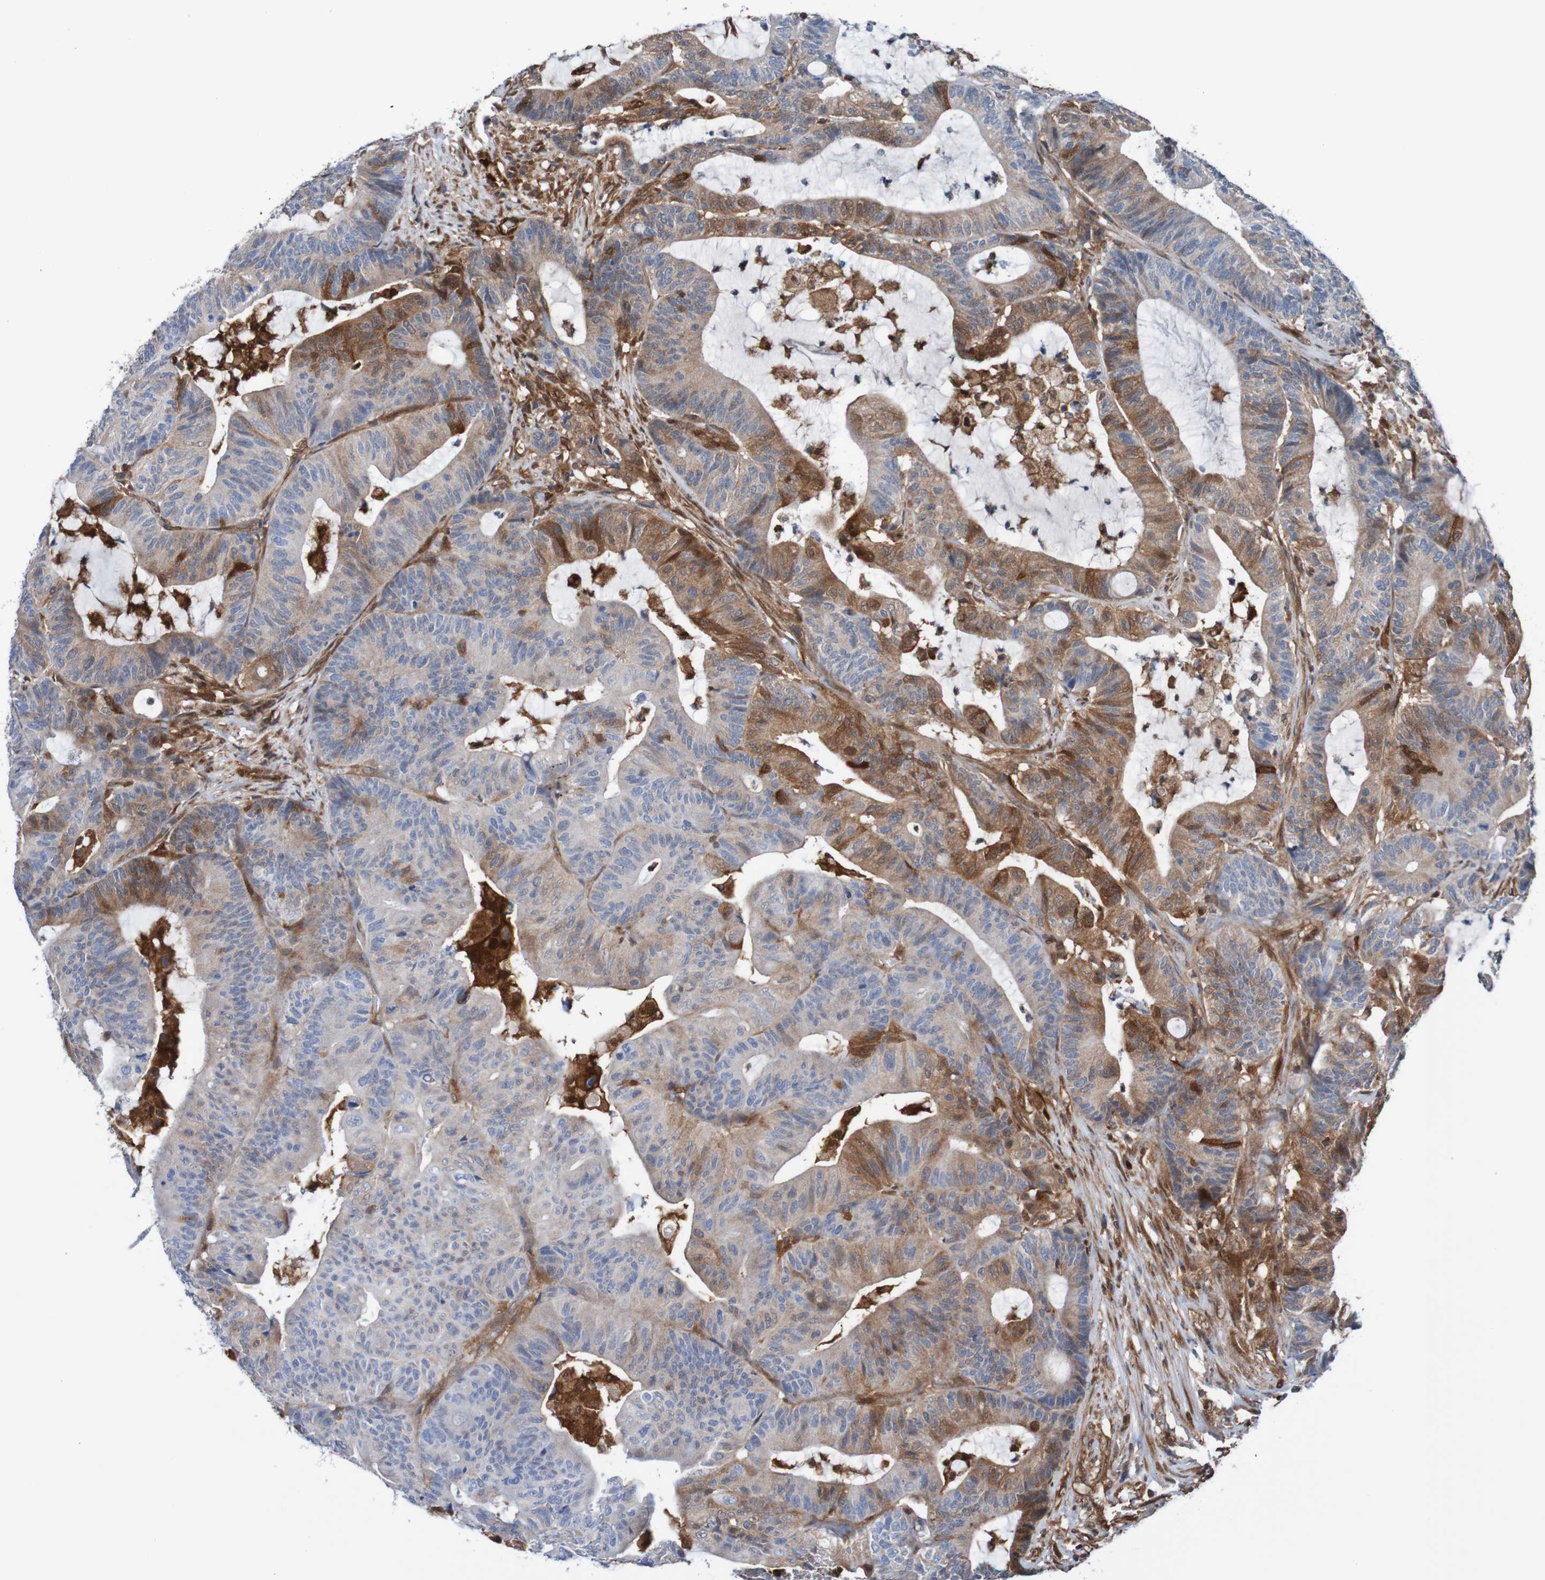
{"staining": {"intensity": "moderate", "quantity": "25%-75%", "location": "cytoplasmic/membranous"}, "tissue": "colorectal cancer", "cell_type": "Tumor cells", "image_type": "cancer", "snomed": [{"axis": "morphology", "description": "Adenocarcinoma, NOS"}, {"axis": "topography", "description": "Colon"}], "caption": "This histopathology image exhibits immunohistochemistry (IHC) staining of colorectal adenocarcinoma, with medium moderate cytoplasmic/membranous positivity in about 25%-75% of tumor cells.", "gene": "RIGI", "patient": {"sex": "female", "age": 84}}